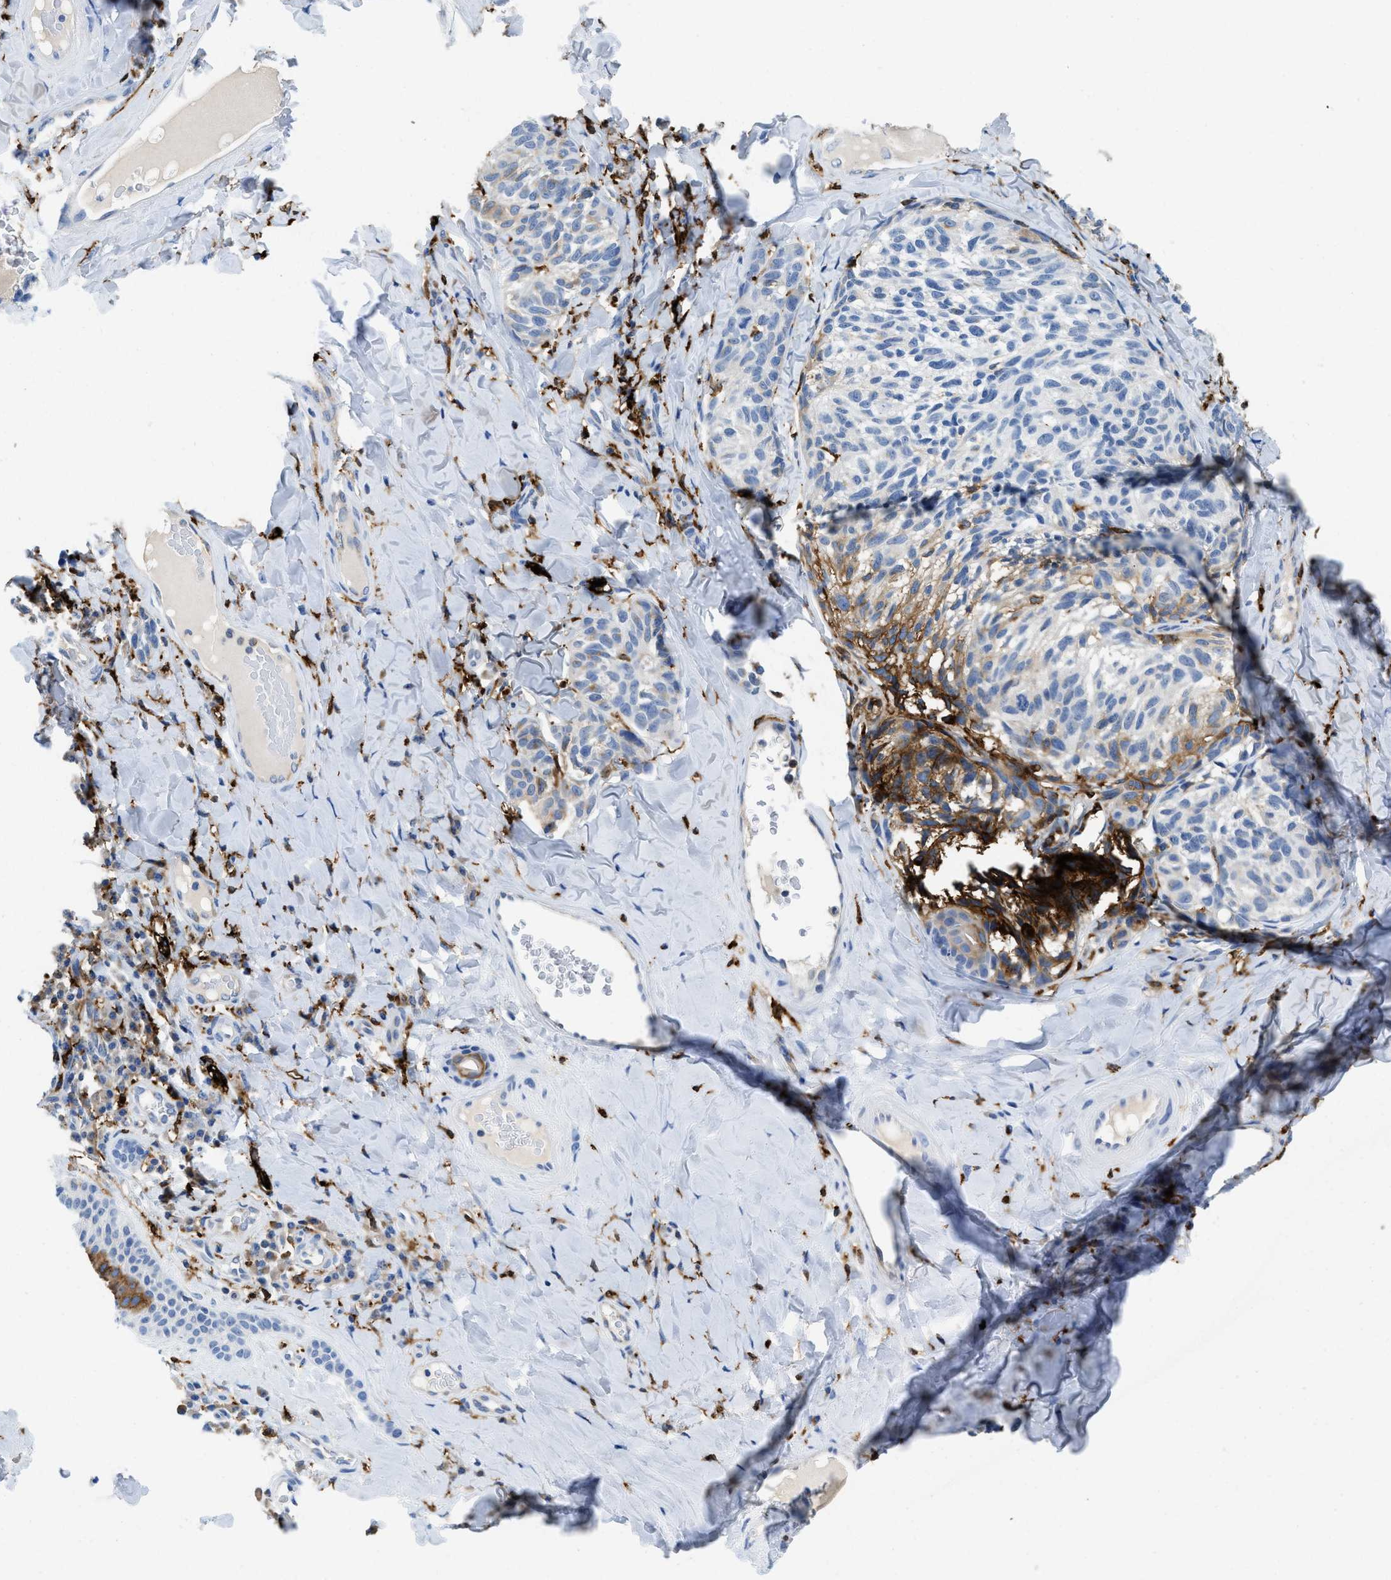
{"staining": {"intensity": "moderate", "quantity": "25%-75%", "location": "cytoplasmic/membranous"}, "tissue": "melanoma", "cell_type": "Tumor cells", "image_type": "cancer", "snomed": [{"axis": "morphology", "description": "Malignant melanoma, NOS"}, {"axis": "topography", "description": "Skin"}], "caption": "Immunohistochemical staining of human malignant melanoma exhibits medium levels of moderate cytoplasmic/membranous protein positivity in about 25%-75% of tumor cells.", "gene": "CD226", "patient": {"sex": "female", "age": 73}}